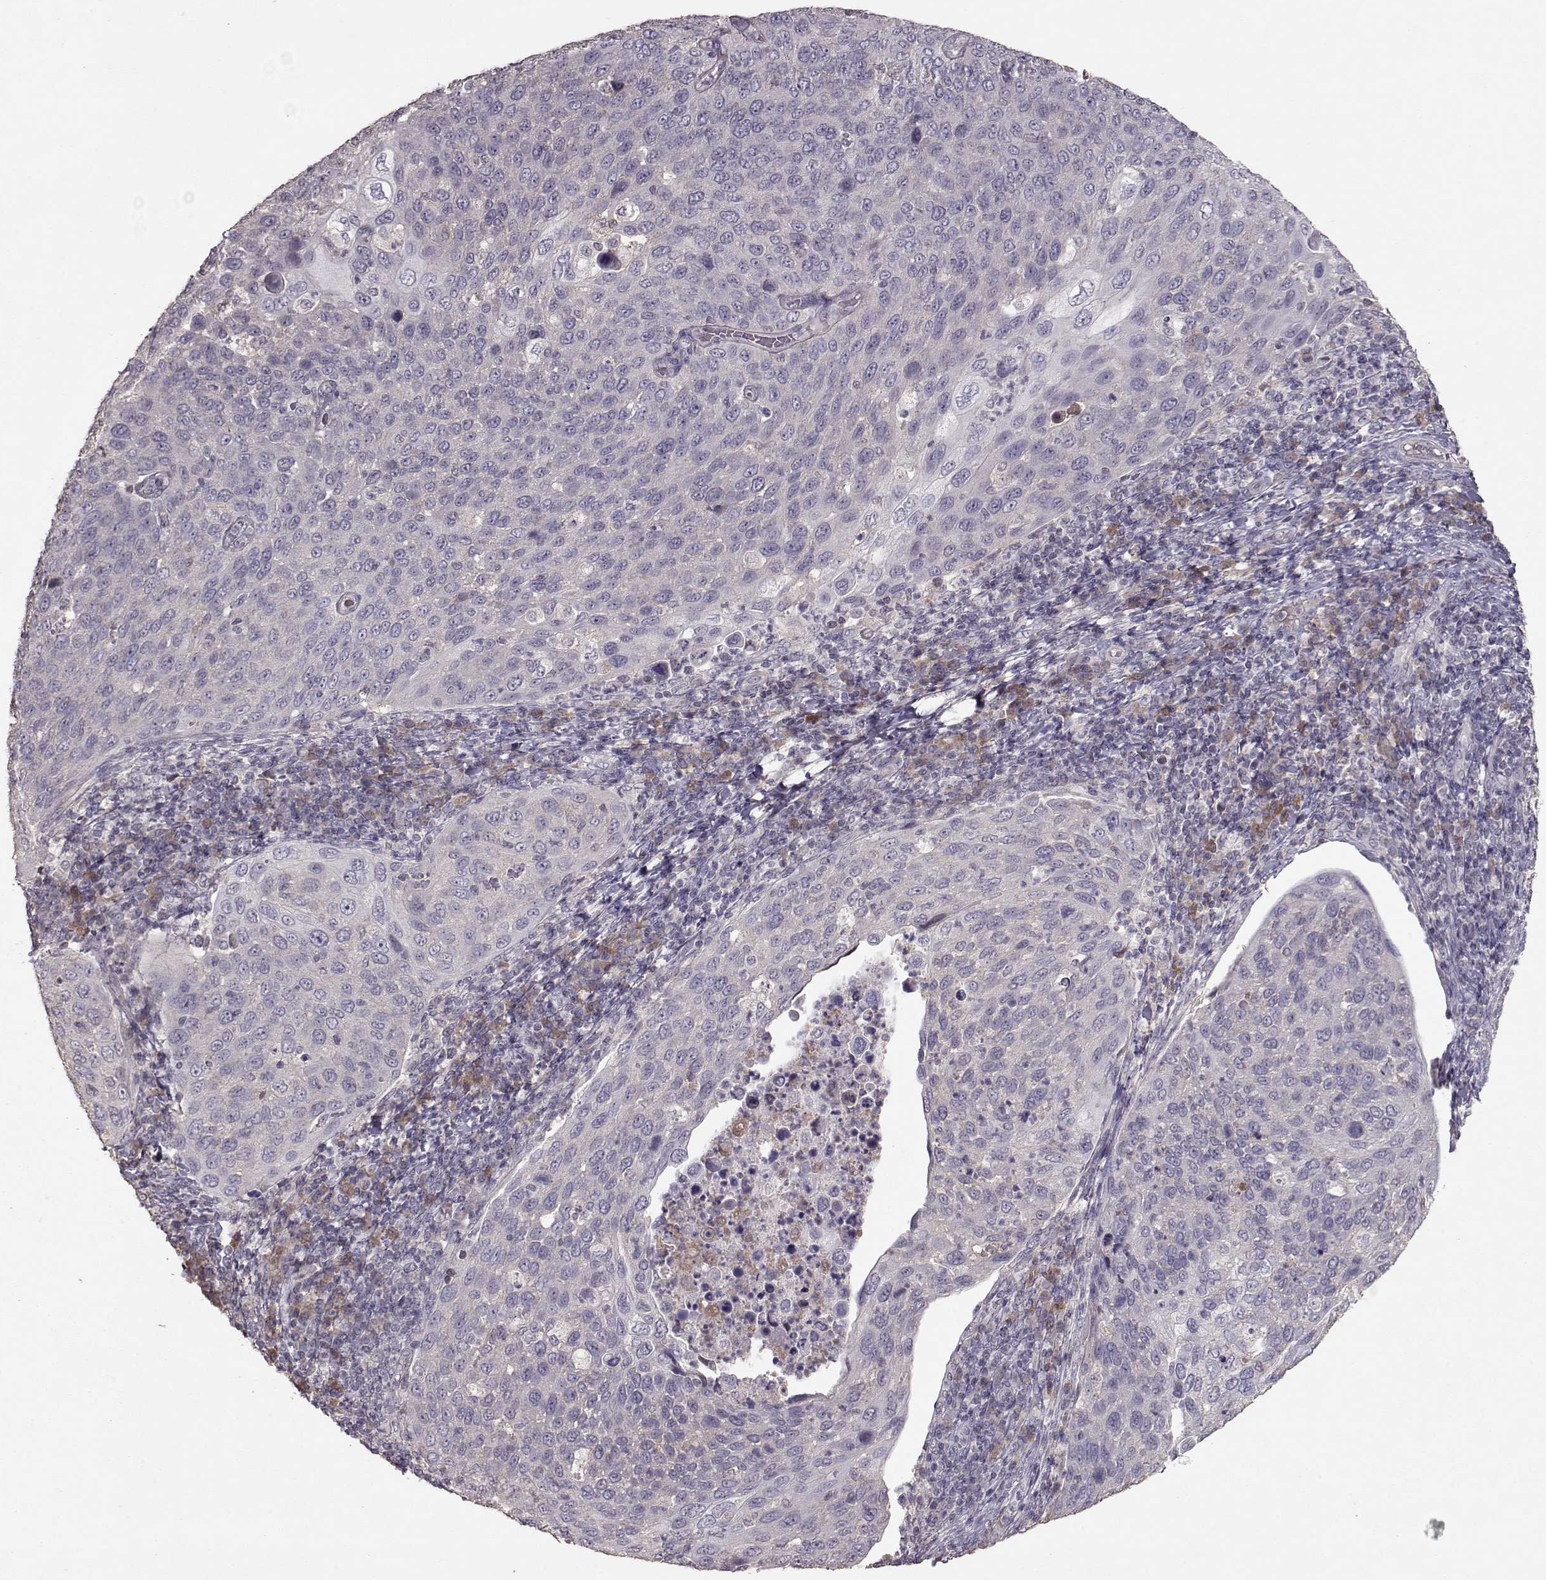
{"staining": {"intensity": "weak", "quantity": "<25%", "location": "cytoplasmic/membranous"}, "tissue": "cervical cancer", "cell_type": "Tumor cells", "image_type": "cancer", "snomed": [{"axis": "morphology", "description": "Squamous cell carcinoma, NOS"}, {"axis": "topography", "description": "Cervix"}], "caption": "Immunohistochemistry of cervical cancer shows no expression in tumor cells. Brightfield microscopy of IHC stained with DAB (3,3'-diaminobenzidine) (brown) and hematoxylin (blue), captured at high magnification.", "gene": "PMCH", "patient": {"sex": "female", "age": 54}}